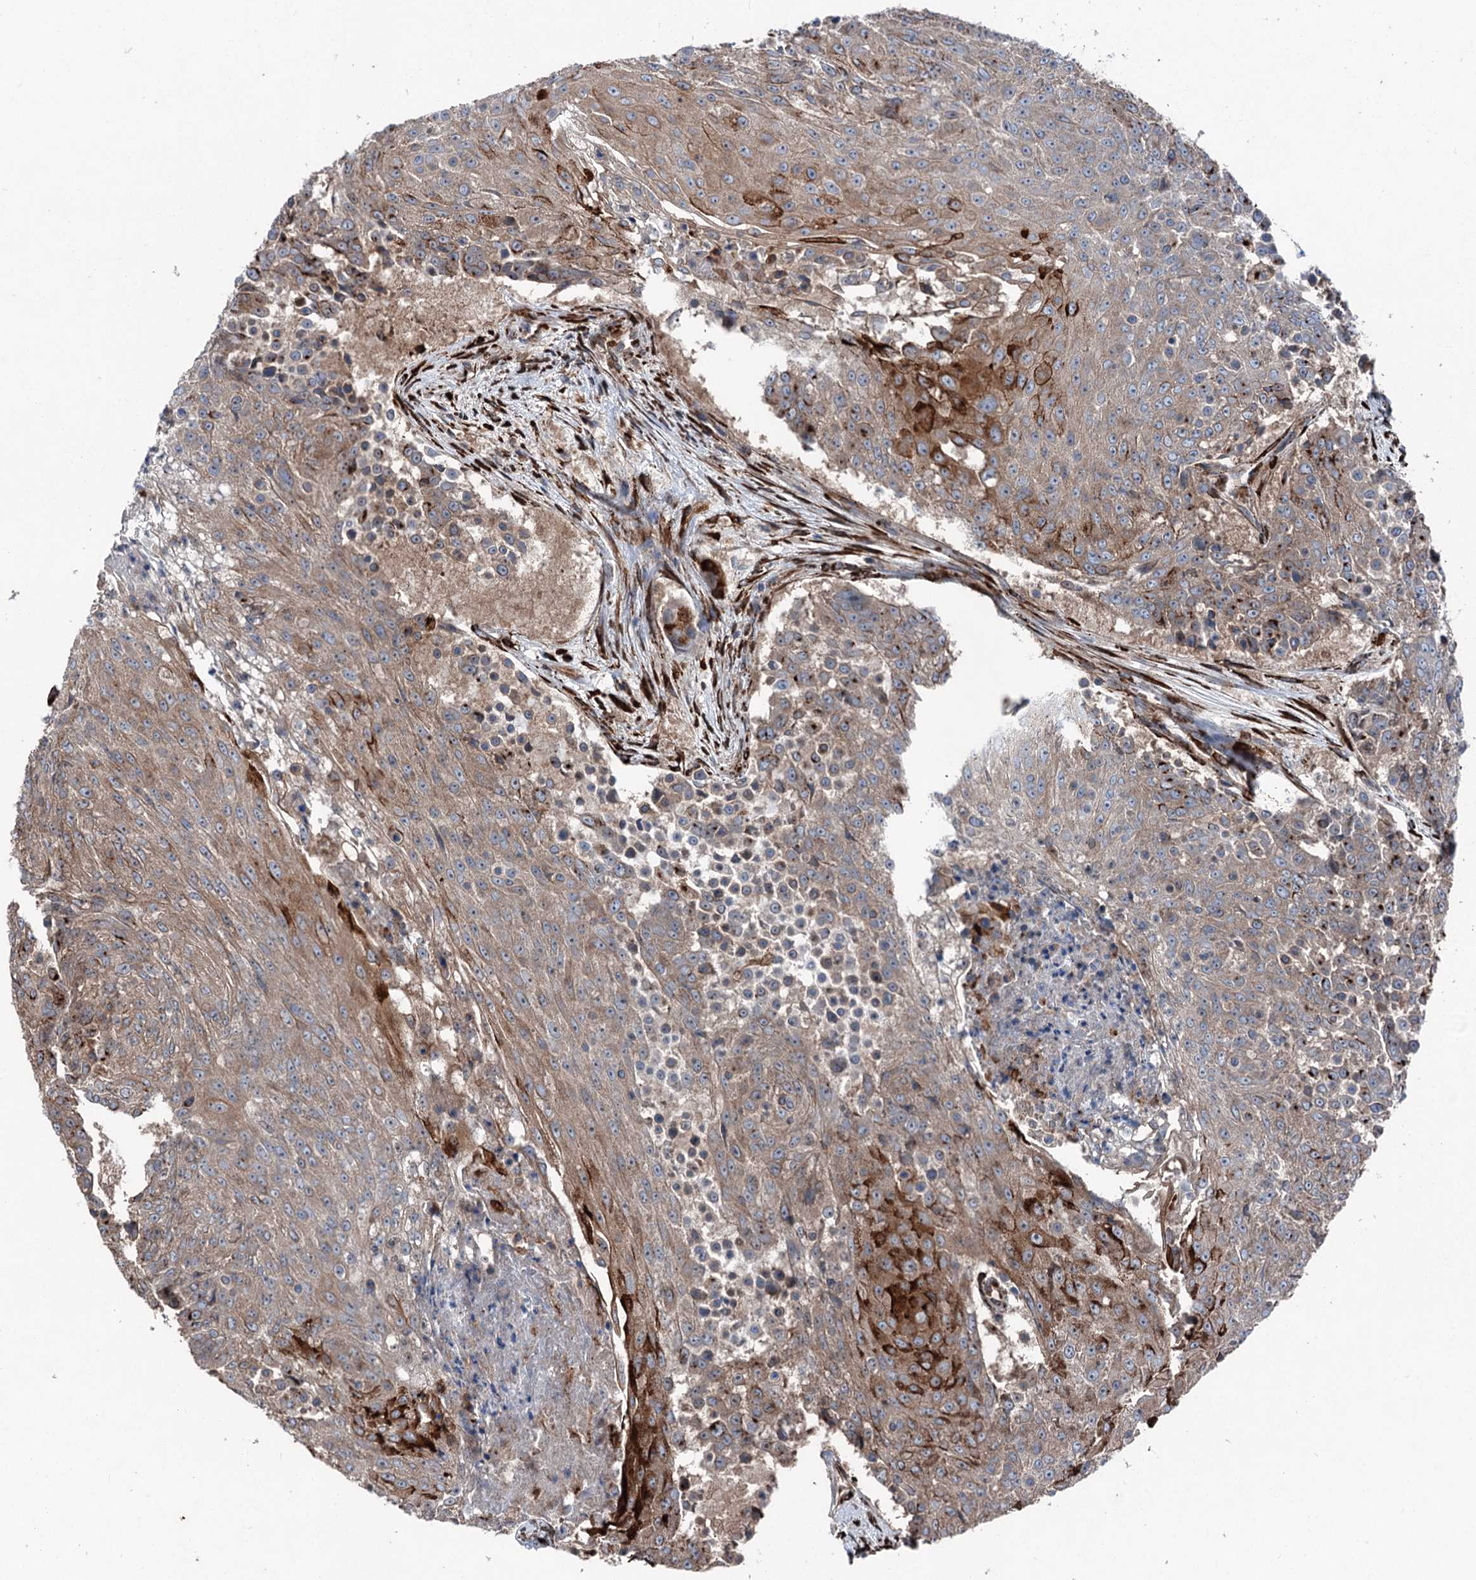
{"staining": {"intensity": "strong", "quantity": "25%-75%", "location": "cytoplasmic/membranous"}, "tissue": "urothelial cancer", "cell_type": "Tumor cells", "image_type": "cancer", "snomed": [{"axis": "morphology", "description": "Urothelial carcinoma, High grade"}, {"axis": "topography", "description": "Urinary bladder"}], "caption": "Strong cytoplasmic/membranous protein positivity is seen in about 25%-75% of tumor cells in urothelial carcinoma (high-grade).", "gene": "DDIAS", "patient": {"sex": "female", "age": 63}}